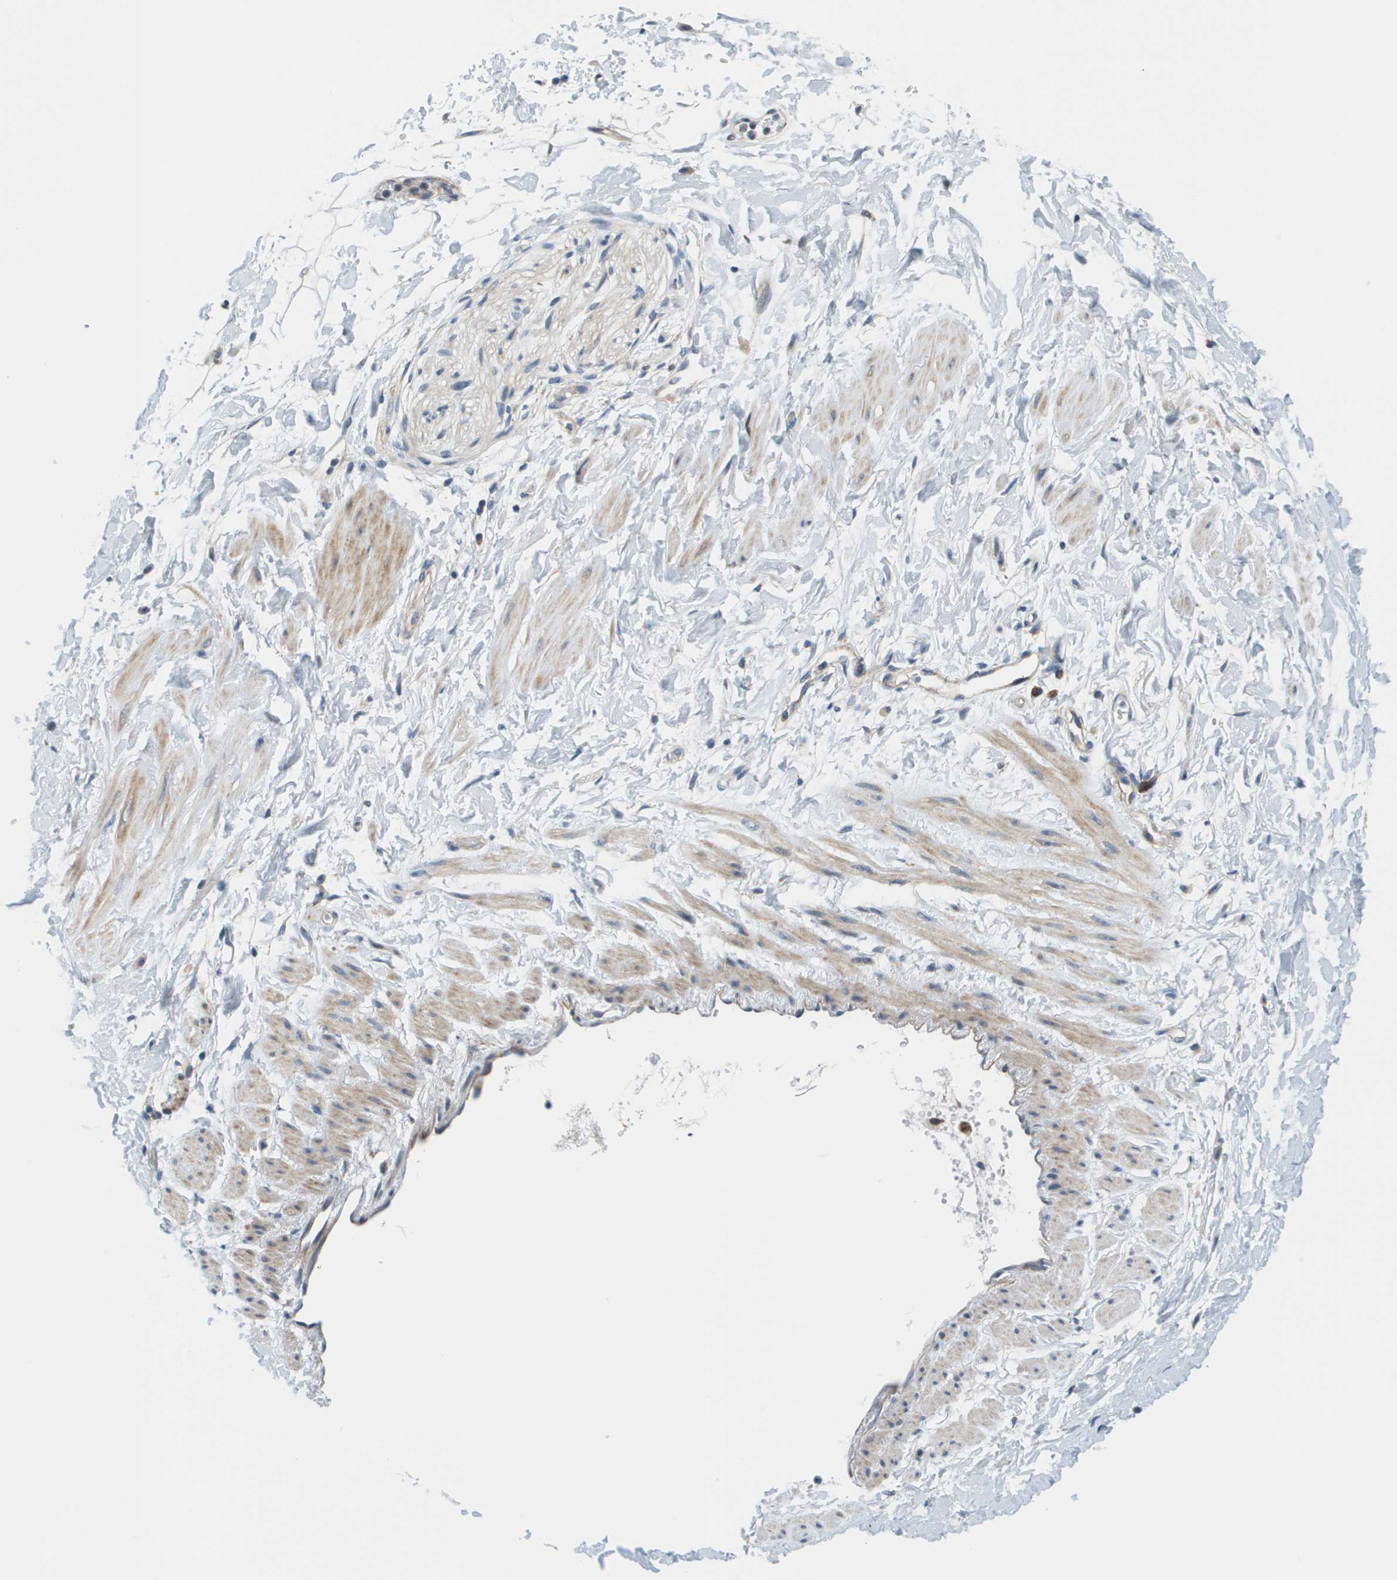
{"staining": {"intensity": "negative", "quantity": "none", "location": "none"}, "tissue": "adipose tissue", "cell_type": "Adipocytes", "image_type": "normal", "snomed": [{"axis": "morphology", "description": "Normal tissue, NOS"}, {"axis": "topography", "description": "Soft tissue"}], "caption": "A high-resolution image shows IHC staining of normal adipose tissue, which reveals no significant staining in adipocytes.", "gene": "KRT23", "patient": {"sex": "male", "age": 72}}